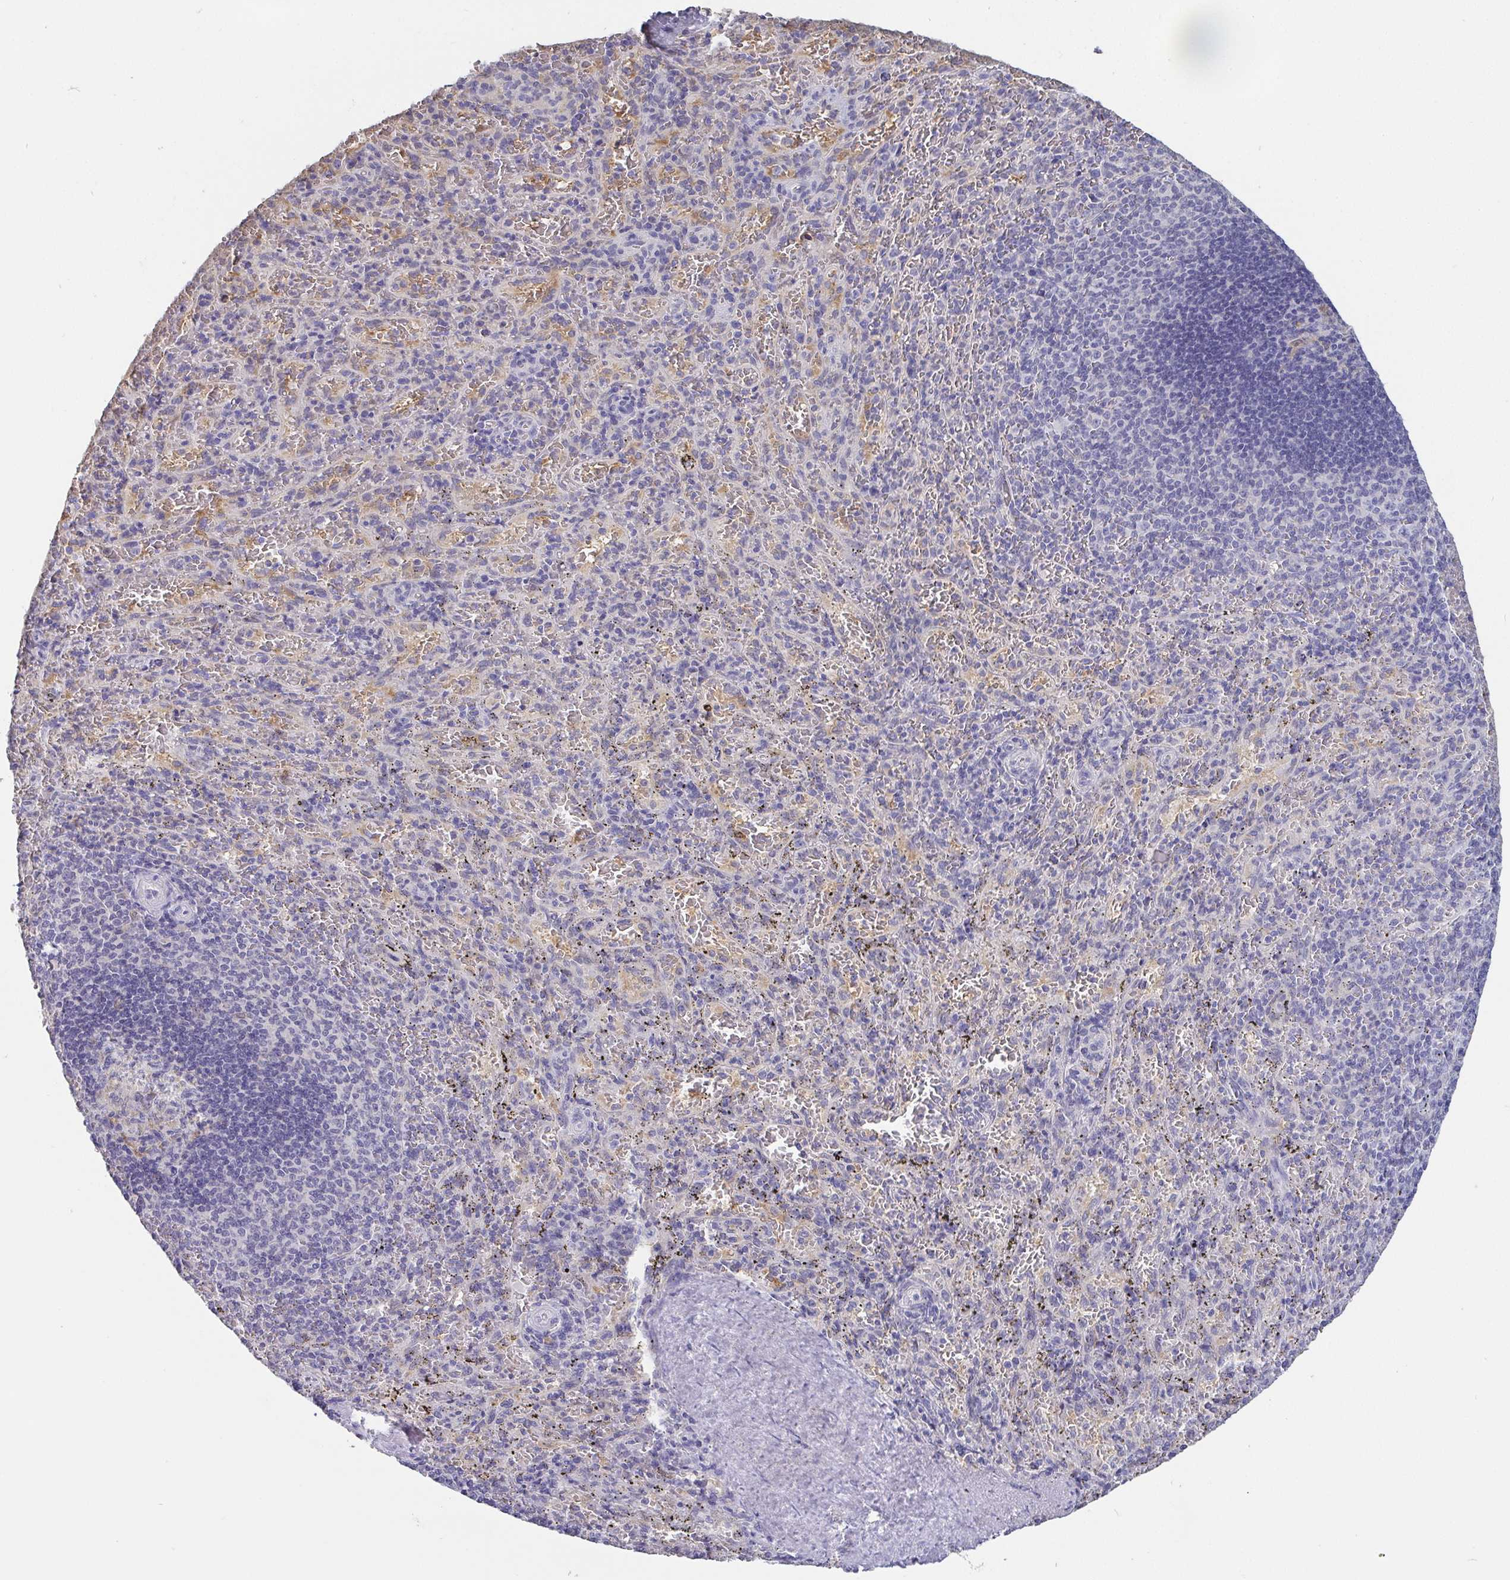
{"staining": {"intensity": "negative", "quantity": "none", "location": "none"}, "tissue": "spleen", "cell_type": "Cells in red pulp", "image_type": "normal", "snomed": [{"axis": "morphology", "description": "Normal tissue, NOS"}, {"axis": "topography", "description": "Spleen"}], "caption": "This is an immunohistochemistry micrograph of normal spleen. There is no staining in cells in red pulp.", "gene": "IDH1", "patient": {"sex": "male", "age": 57}}